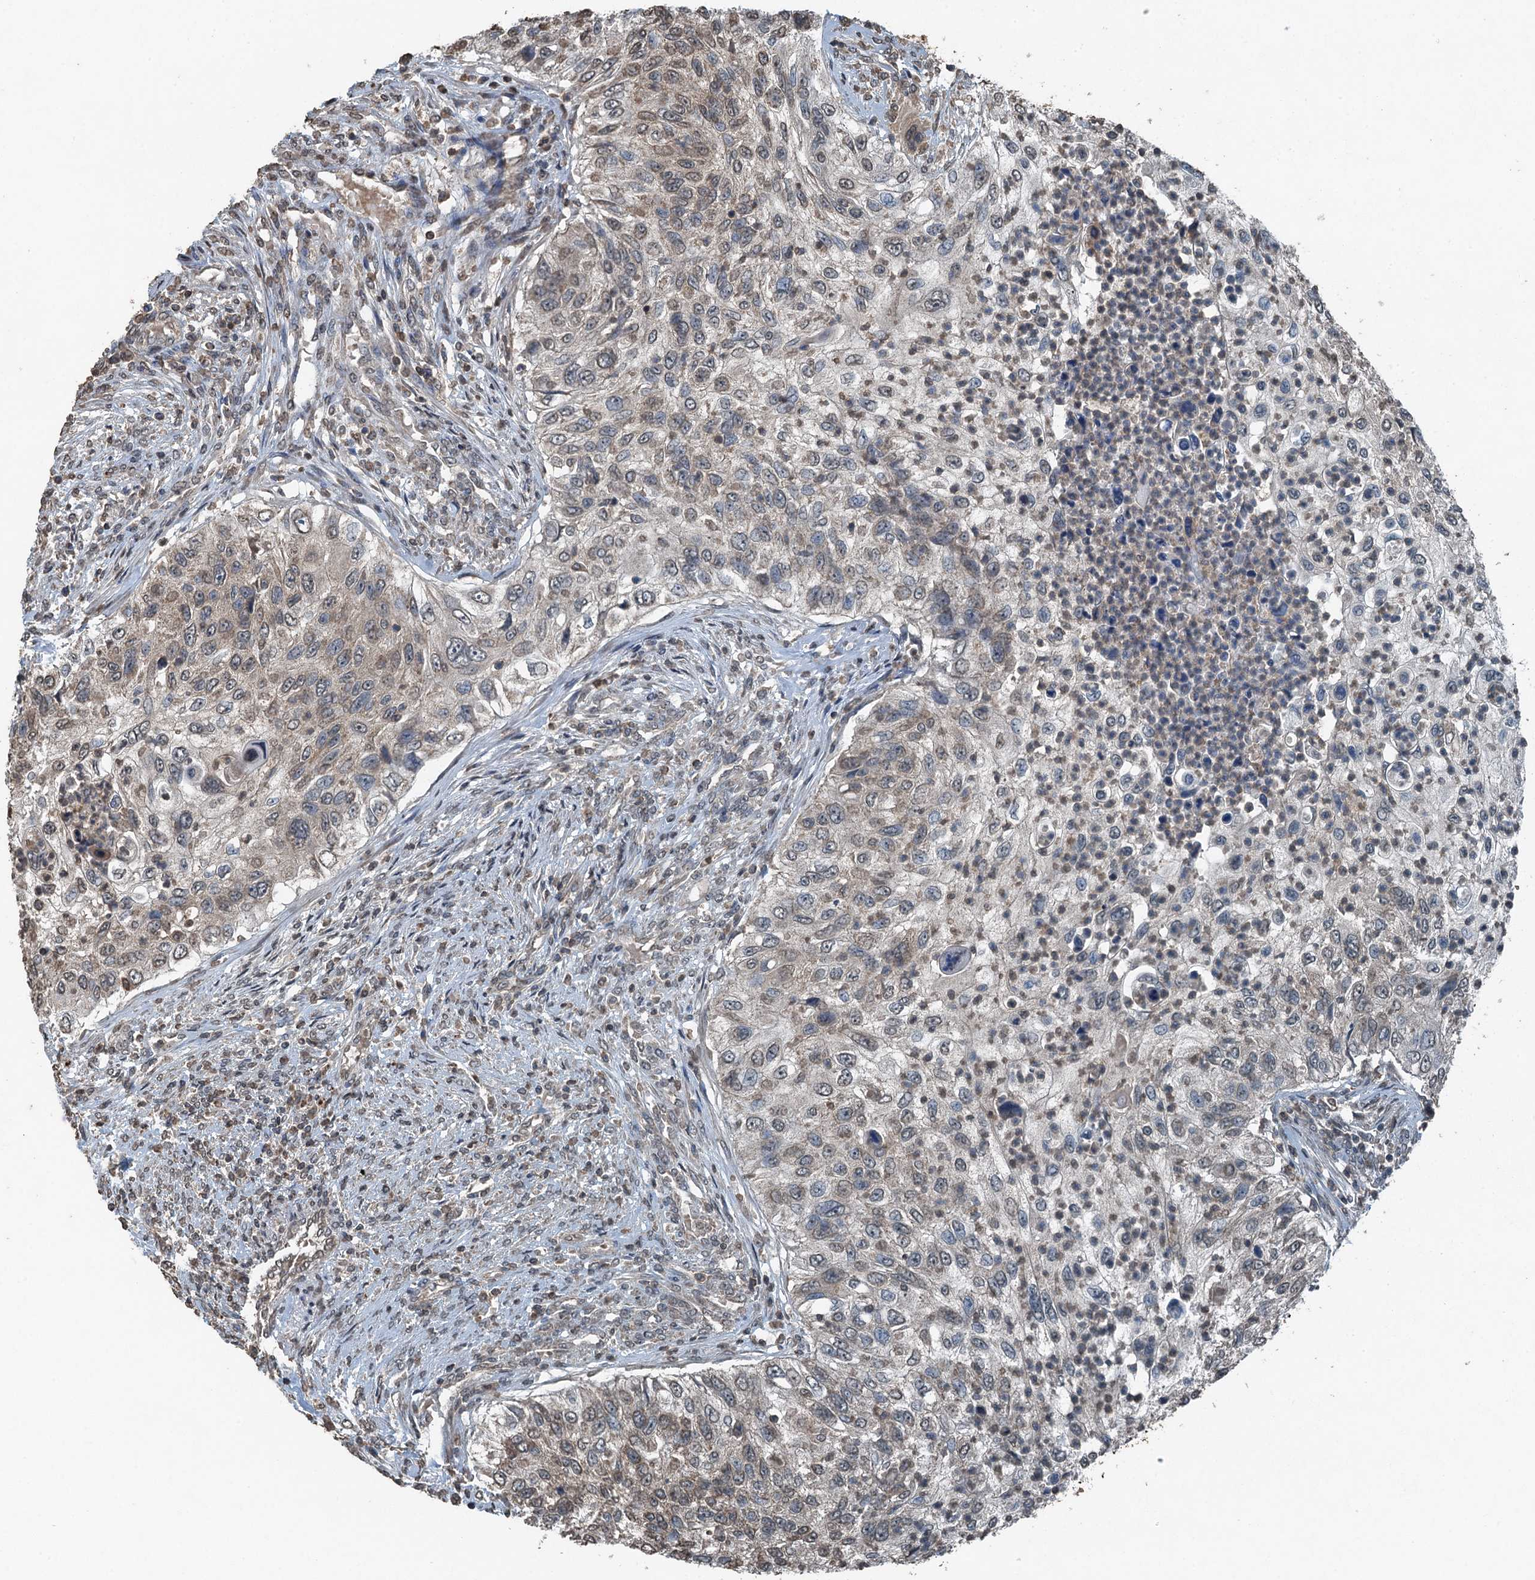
{"staining": {"intensity": "weak", "quantity": "<25%", "location": "cytoplasmic/membranous"}, "tissue": "urothelial cancer", "cell_type": "Tumor cells", "image_type": "cancer", "snomed": [{"axis": "morphology", "description": "Urothelial carcinoma, High grade"}, {"axis": "topography", "description": "Urinary bladder"}], "caption": "High power microscopy image of an immunohistochemistry image of urothelial cancer, revealing no significant staining in tumor cells.", "gene": "TCTN1", "patient": {"sex": "female", "age": 60}}